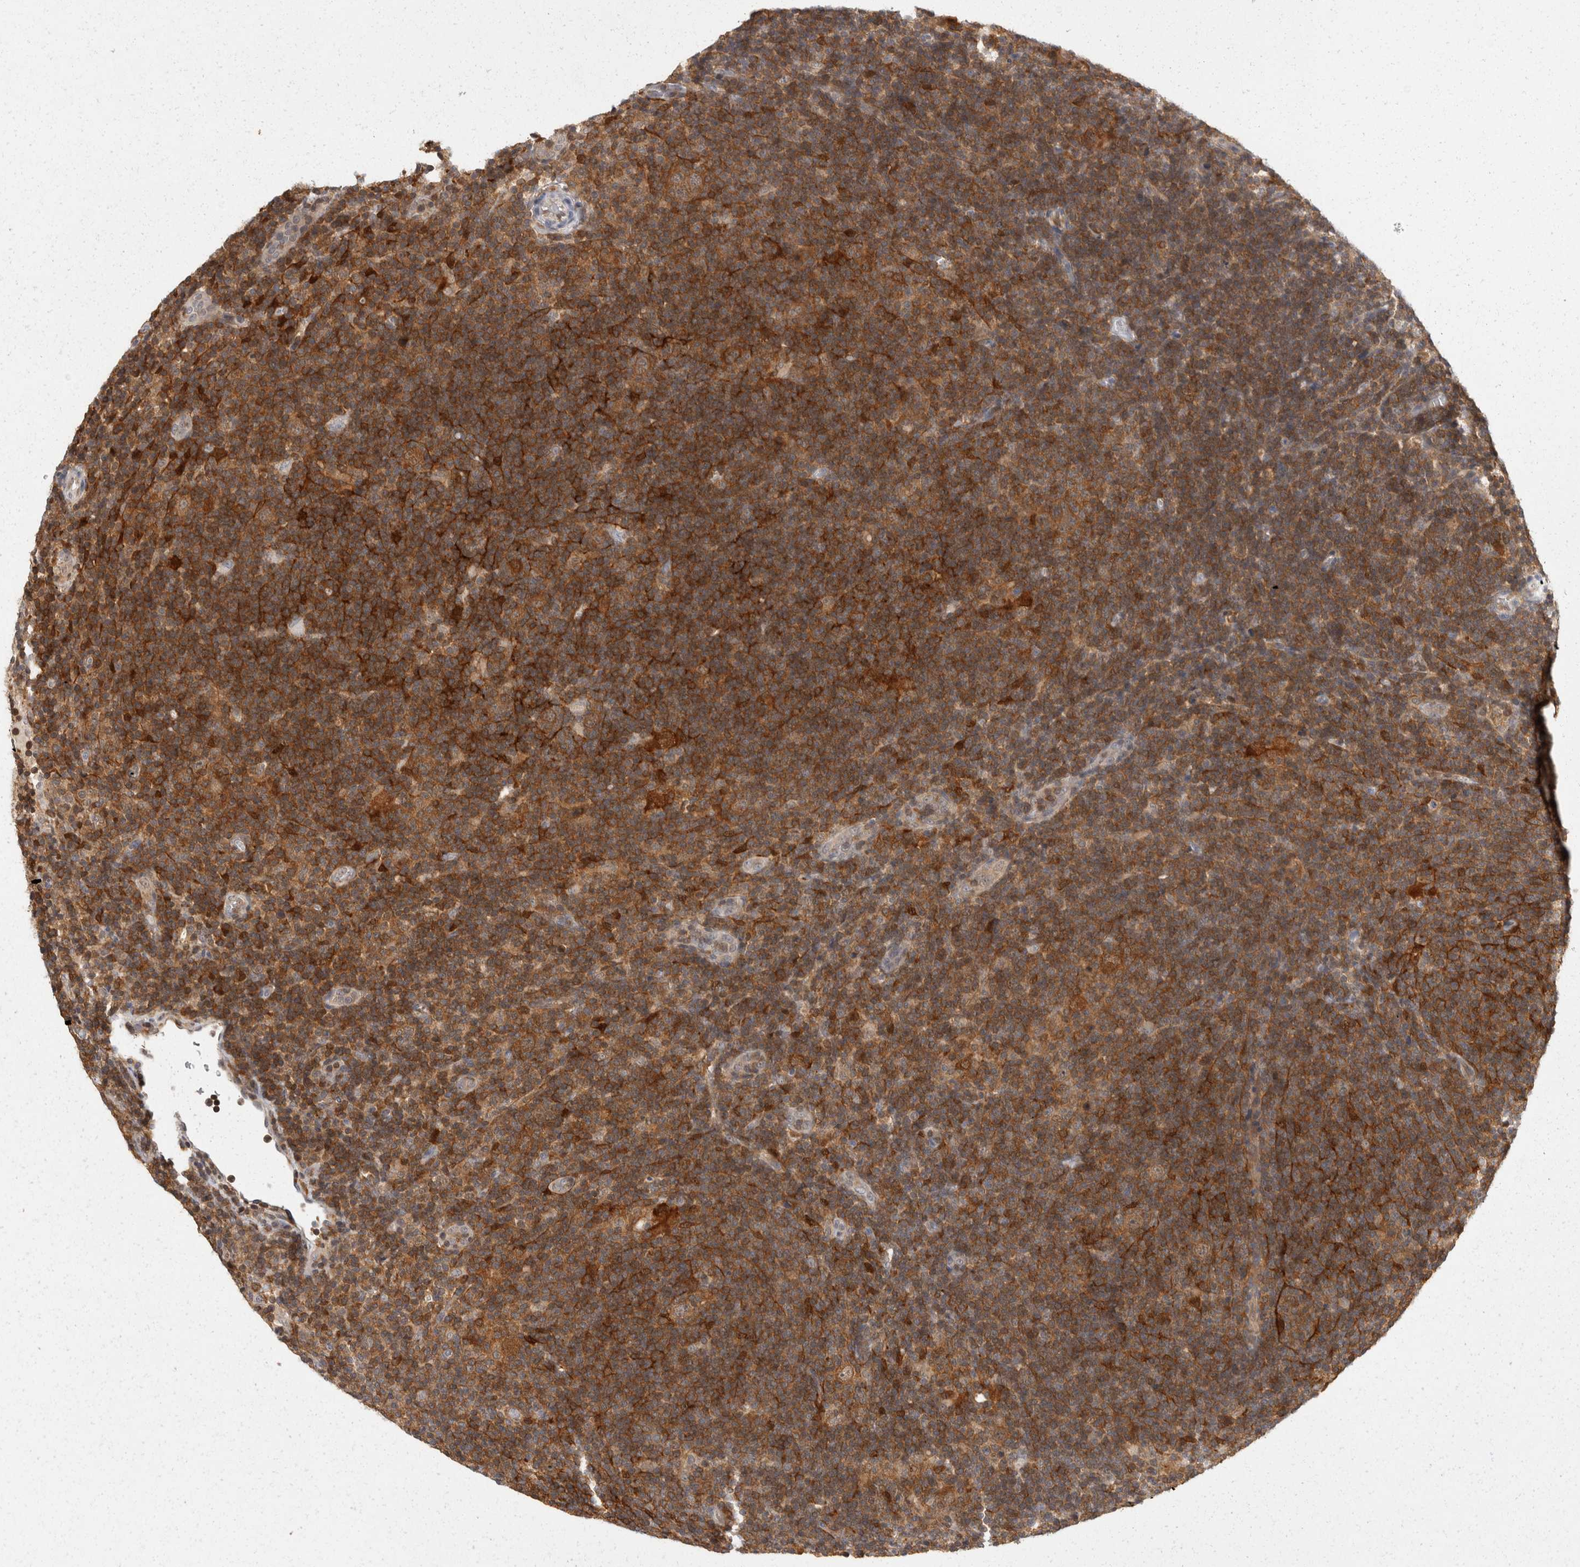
{"staining": {"intensity": "moderate", "quantity": ">75%", "location": "cytoplasmic/membranous"}, "tissue": "lymphoma", "cell_type": "Tumor cells", "image_type": "cancer", "snomed": [{"axis": "morphology", "description": "Hodgkin's disease, NOS"}, {"axis": "topography", "description": "Lymph node"}], "caption": "IHC photomicrograph of neoplastic tissue: human lymphoma stained using immunohistochemistry exhibits medium levels of moderate protein expression localized specifically in the cytoplasmic/membranous of tumor cells, appearing as a cytoplasmic/membranous brown color.", "gene": "ACAT2", "patient": {"sex": "female", "age": 57}}